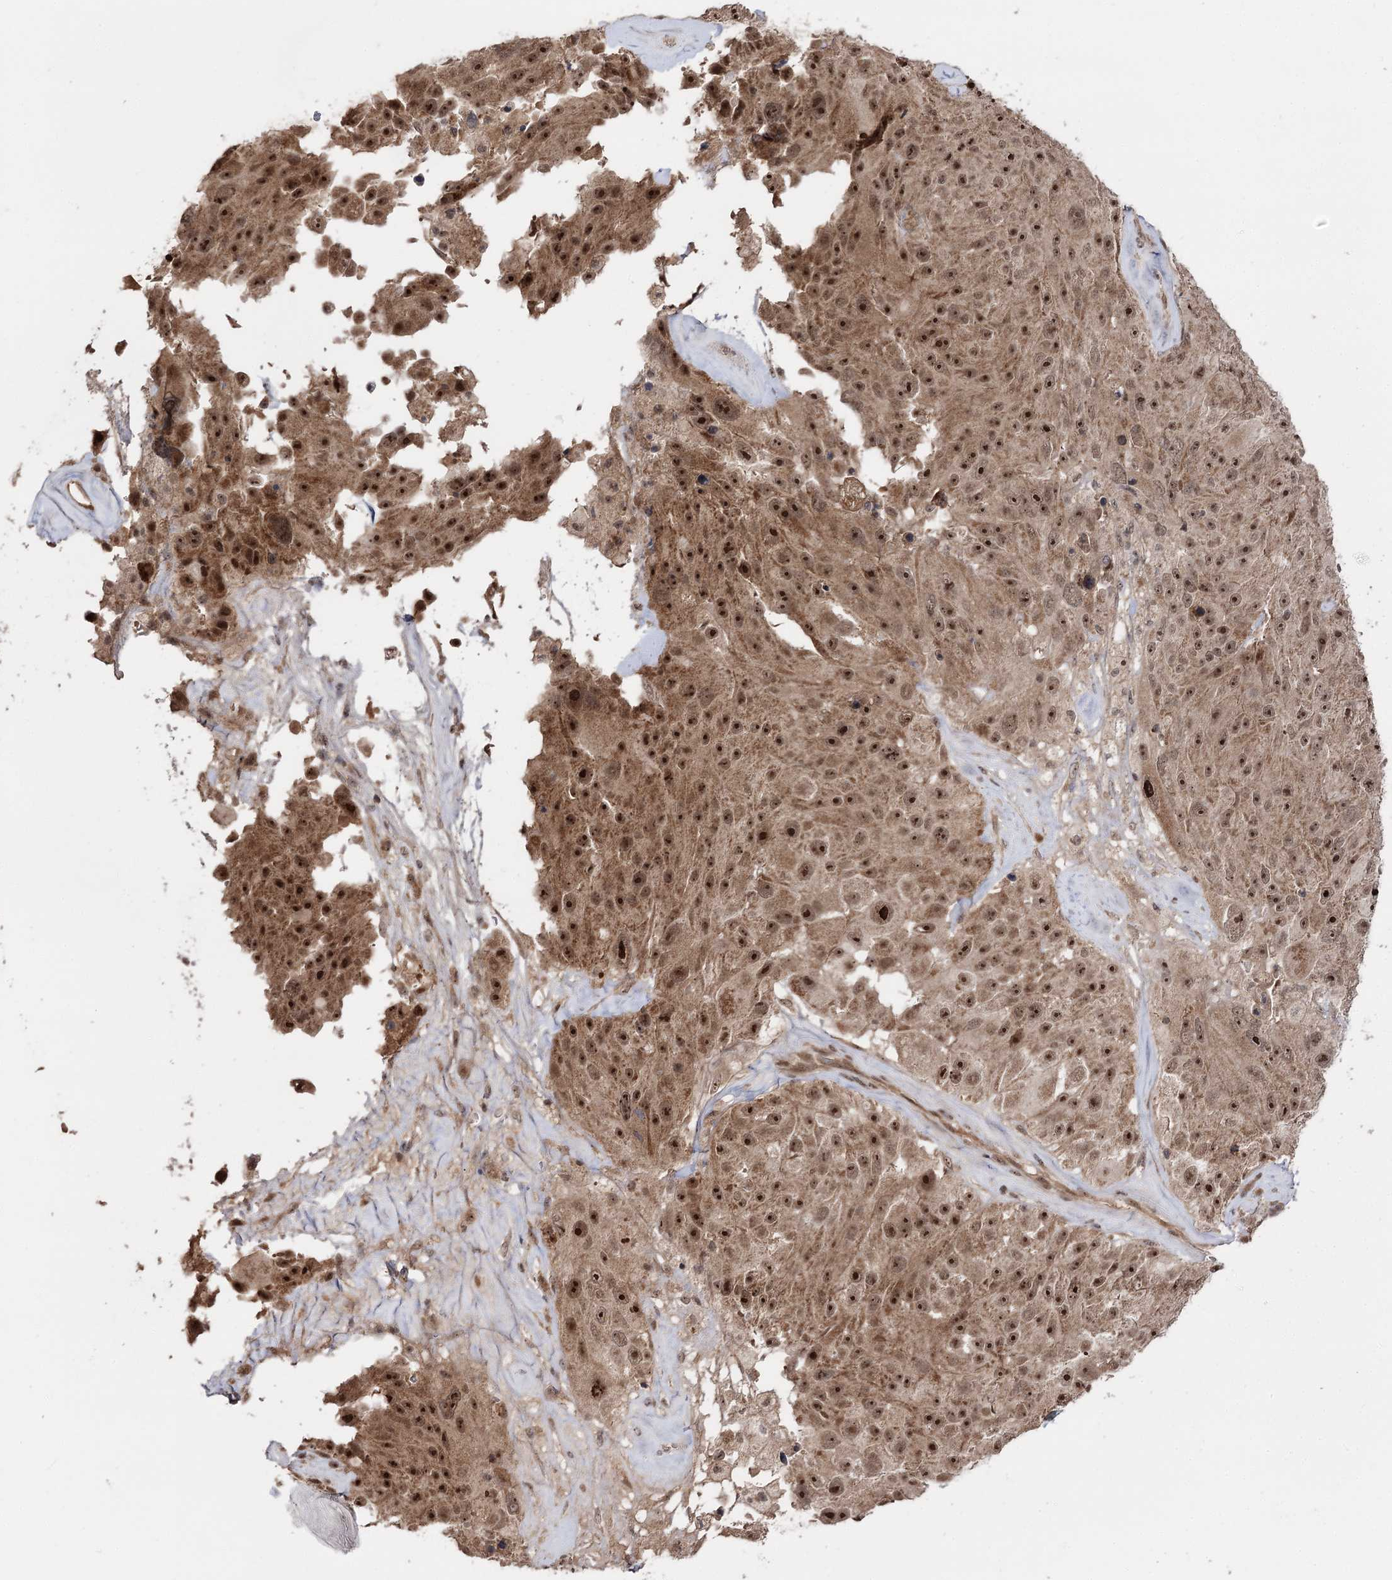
{"staining": {"intensity": "strong", "quantity": ">75%", "location": "cytoplasmic/membranous,nuclear"}, "tissue": "melanoma", "cell_type": "Tumor cells", "image_type": "cancer", "snomed": [{"axis": "morphology", "description": "Malignant melanoma, Metastatic site"}, {"axis": "topography", "description": "Lymph node"}], "caption": "Strong cytoplasmic/membranous and nuclear expression is identified in about >75% of tumor cells in malignant melanoma (metastatic site).", "gene": "FAM53B", "patient": {"sex": "male", "age": 62}}